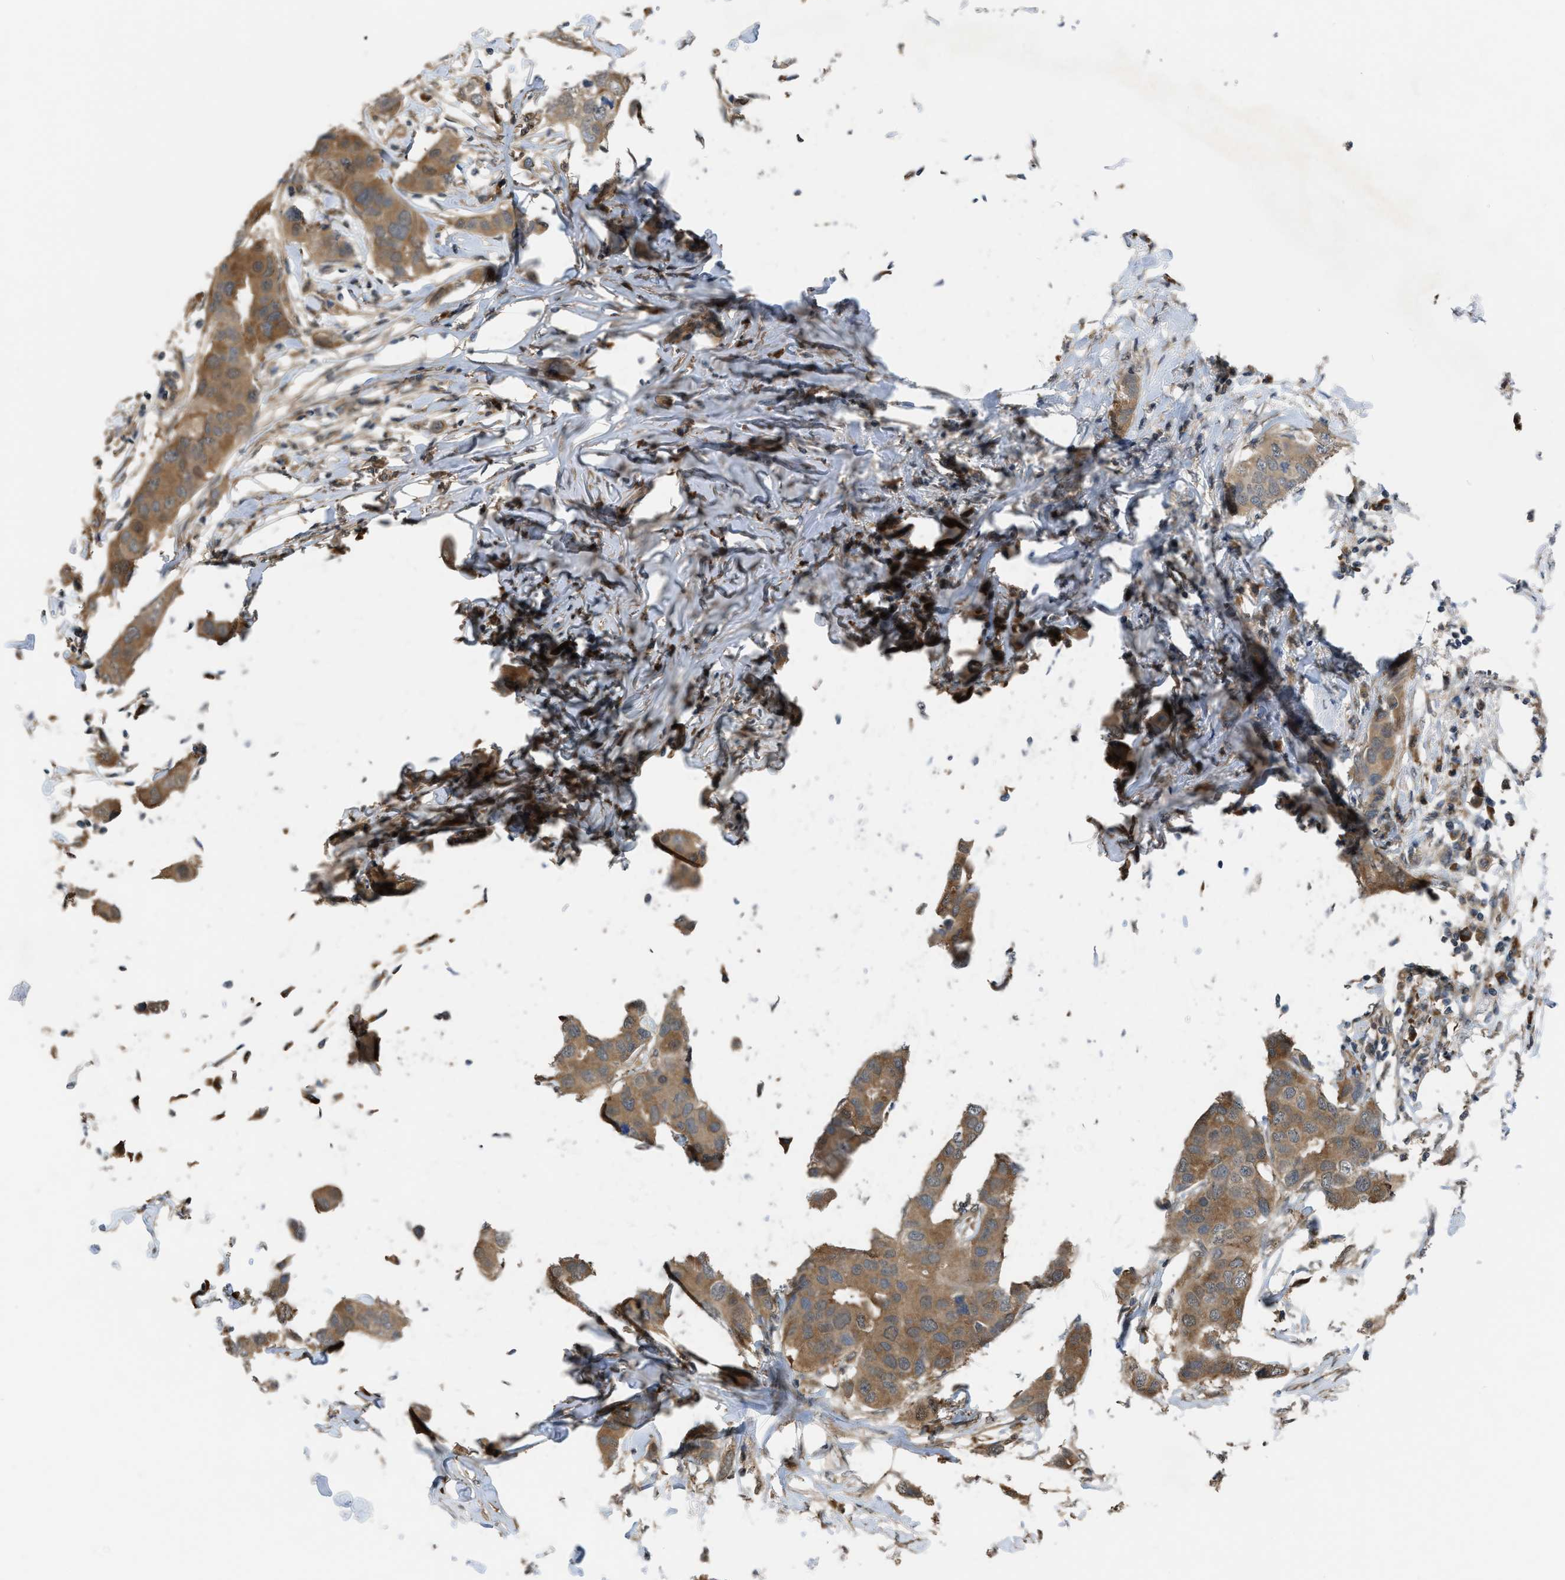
{"staining": {"intensity": "moderate", "quantity": ">75%", "location": "cytoplasmic/membranous"}, "tissue": "breast cancer", "cell_type": "Tumor cells", "image_type": "cancer", "snomed": [{"axis": "morphology", "description": "Duct carcinoma"}, {"axis": "topography", "description": "Breast"}], "caption": "Immunohistochemistry (IHC) of breast invasive ductal carcinoma displays medium levels of moderate cytoplasmic/membranous staining in approximately >75% of tumor cells.", "gene": "BCL7C", "patient": {"sex": "female", "age": 50}}